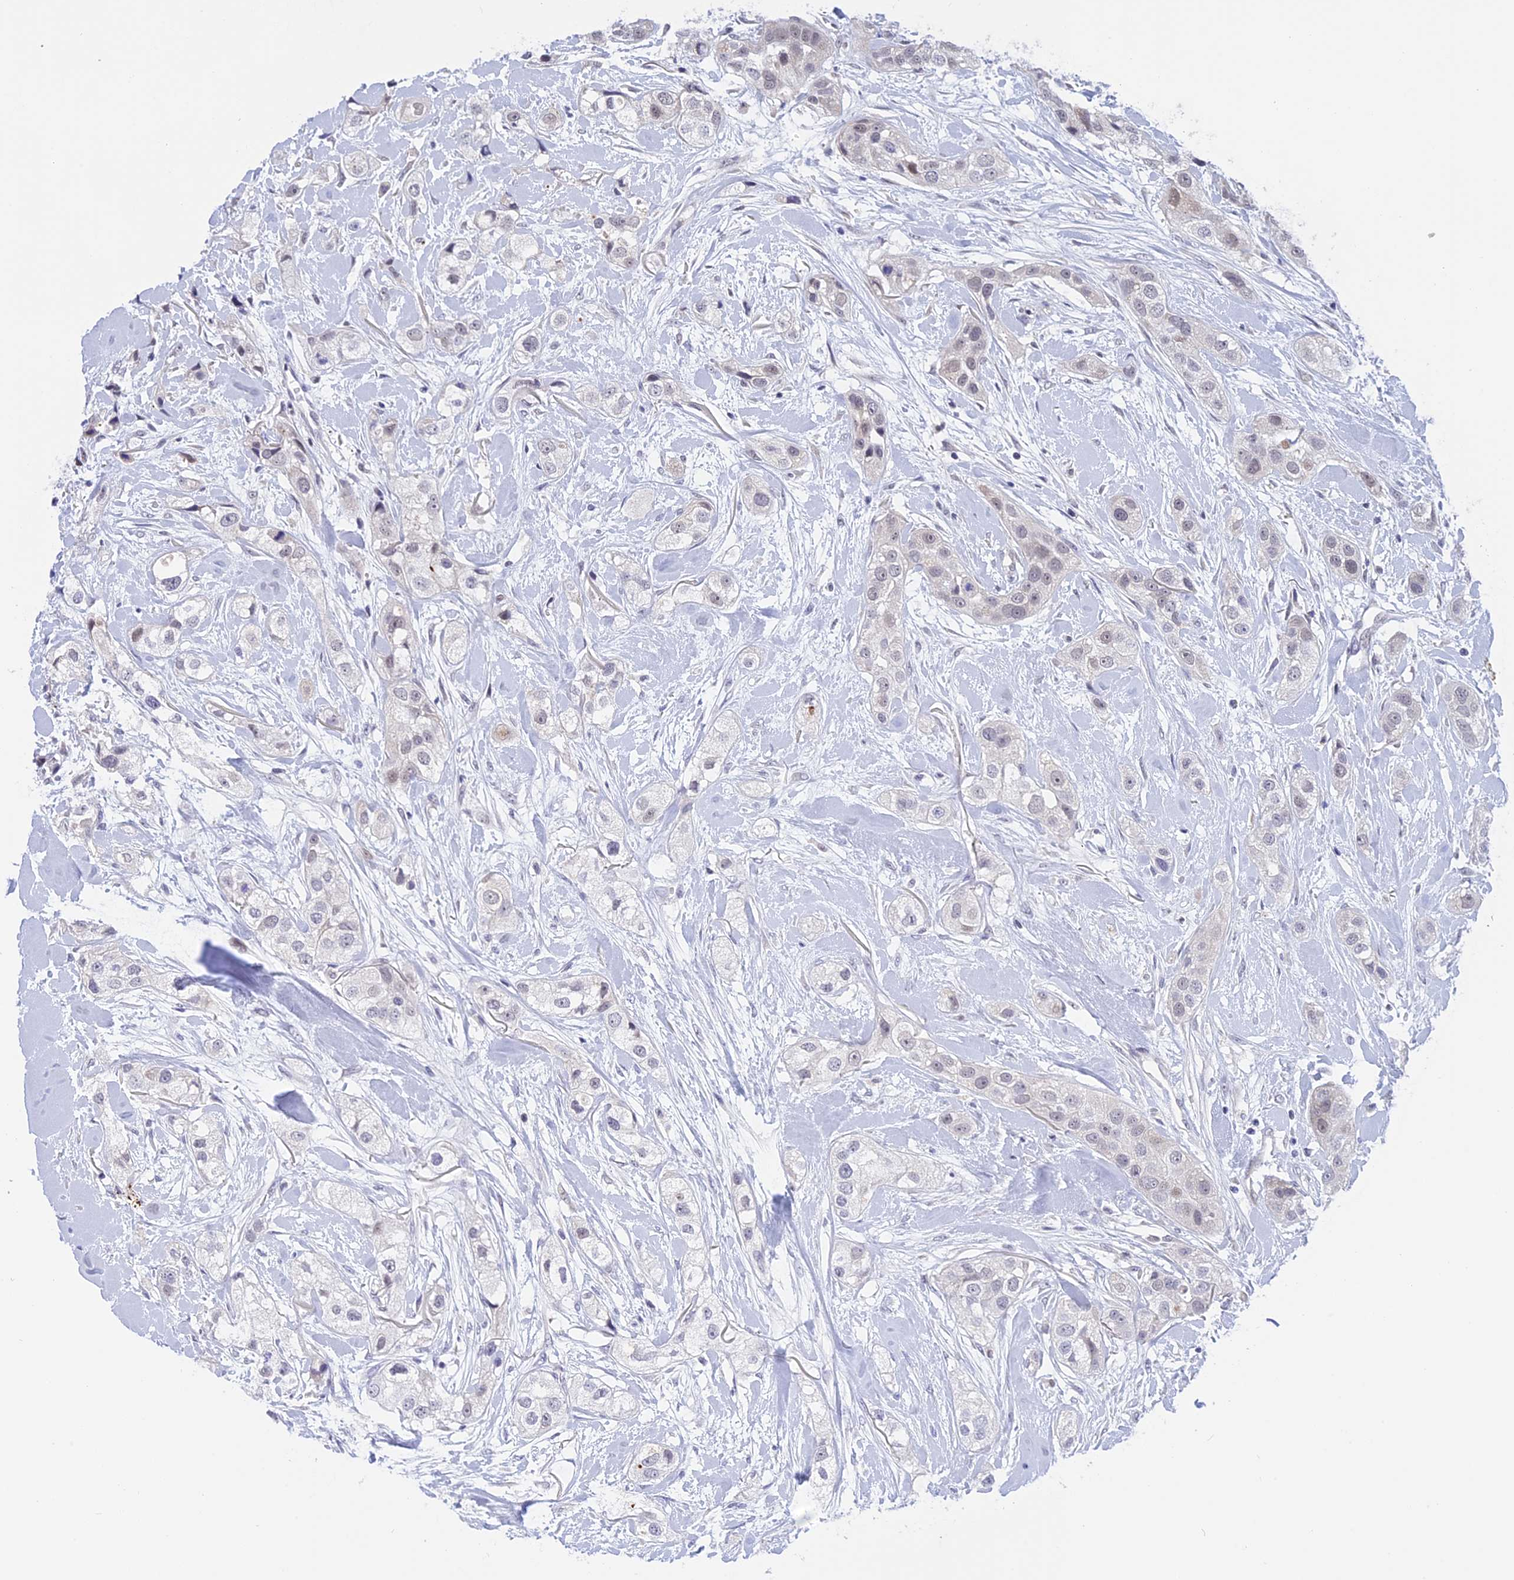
{"staining": {"intensity": "weak", "quantity": "<25%", "location": "nuclear"}, "tissue": "head and neck cancer", "cell_type": "Tumor cells", "image_type": "cancer", "snomed": [{"axis": "morphology", "description": "Normal tissue, NOS"}, {"axis": "morphology", "description": "Squamous cell carcinoma, NOS"}, {"axis": "topography", "description": "Skeletal muscle"}, {"axis": "topography", "description": "Head-Neck"}], "caption": "This micrograph is of head and neck squamous cell carcinoma stained with immunohistochemistry (IHC) to label a protein in brown with the nuclei are counter-stained blue. There is no positivity in tumor cells.", "gene": "POLR2C", "patient": {"sex": "male", "age": 51}}